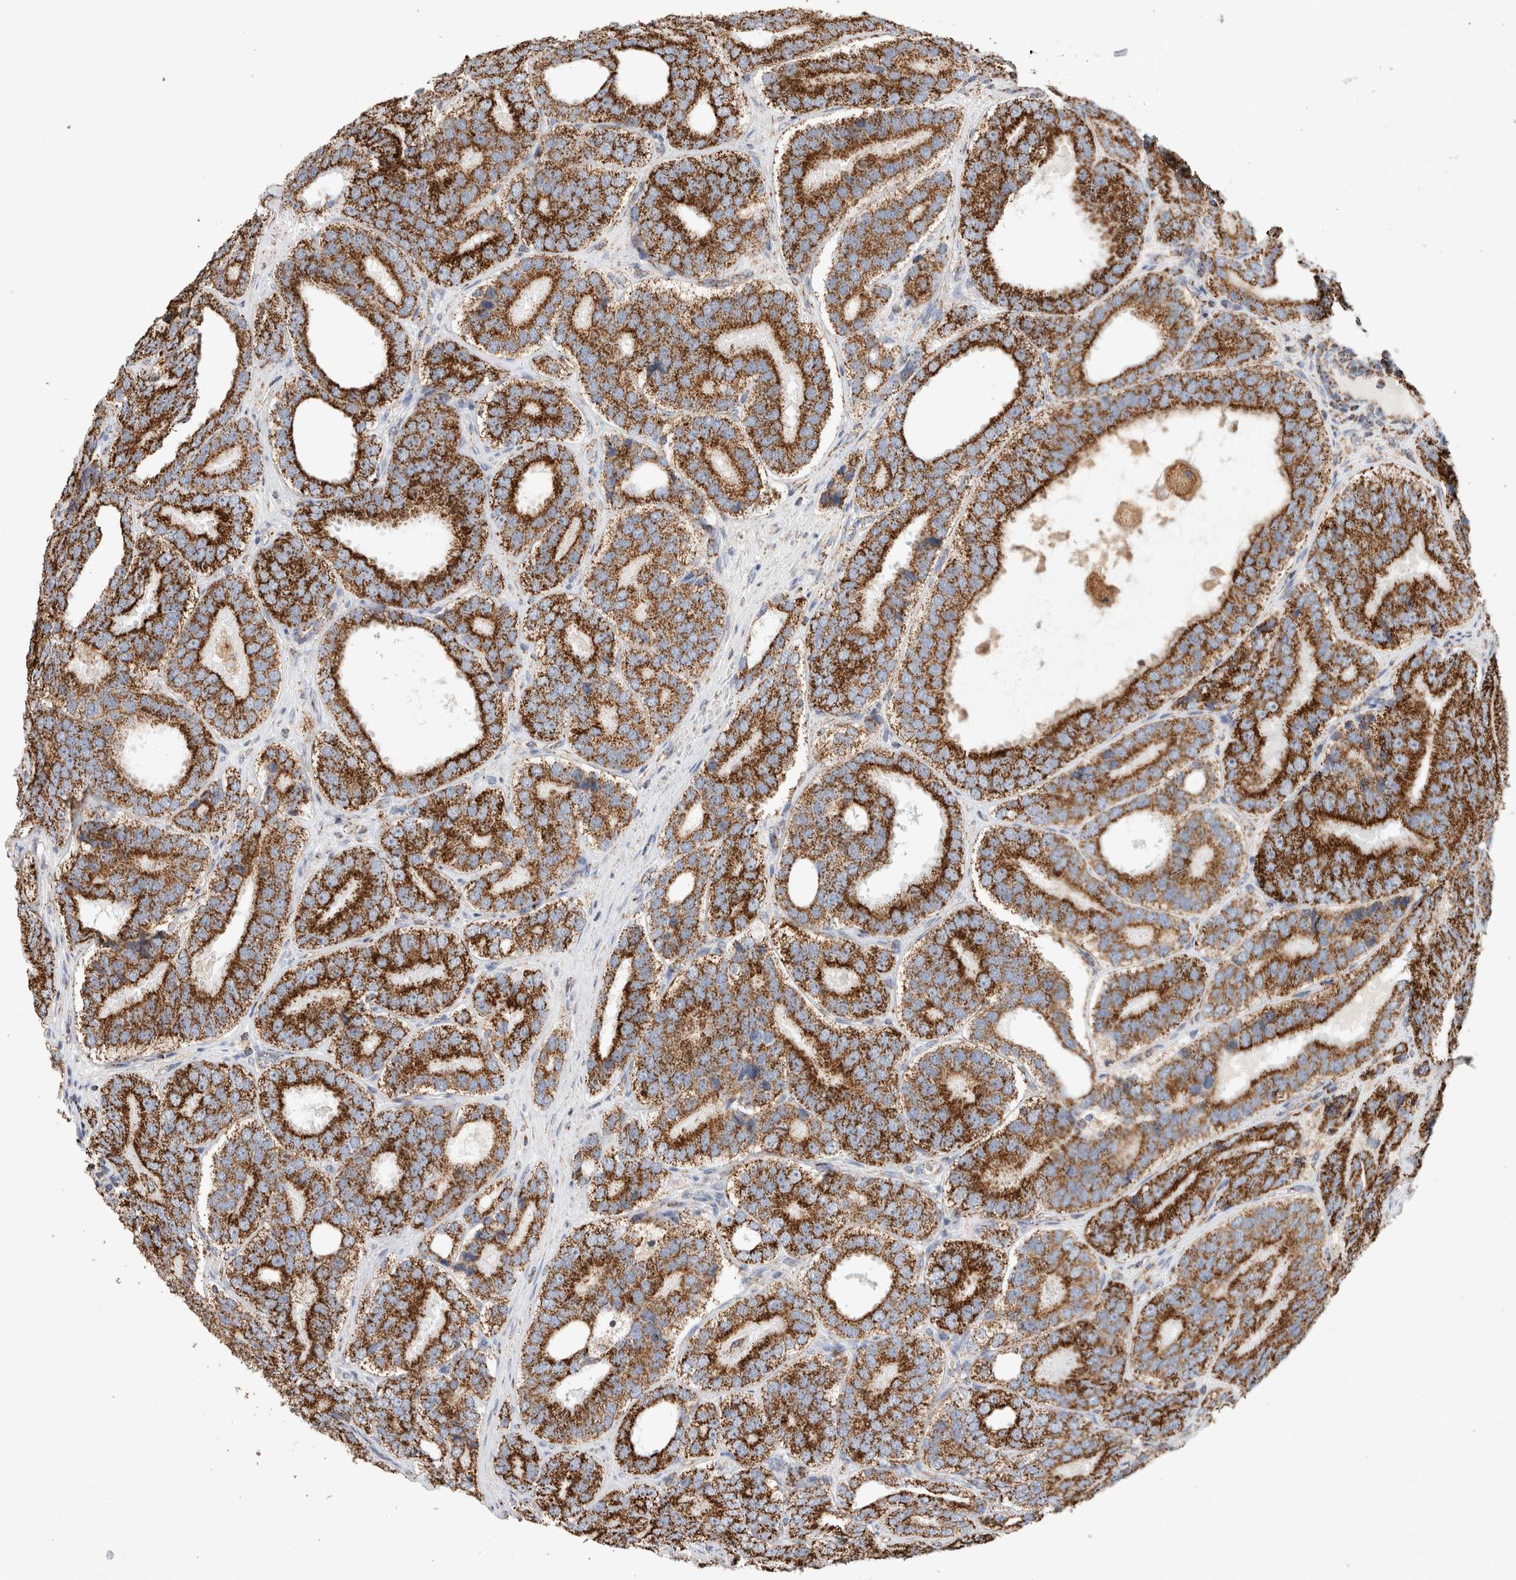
{"staining": {"intensity": "strong", "quantity": ">75%", "location": "cytoplasmic/membranous"}, "tissue": "prostate cancer", "cell_type": "Tumor cells", "image_type": "cancer", "snomed": [{"axis": "morphology", "description": "Adenocarcinoma, High grade"}, {"axis": "topography", "description": "Prostate"}], "caption": "About >75% of tumor cells in human high-grade adenocarcinoma (prostate) show strong cytoplasmic/membranous protein positivity as visualized by brown immunohistochemical staining.", "gene": "C1QBP", "patient": {"sex": "male", "age": 56}}